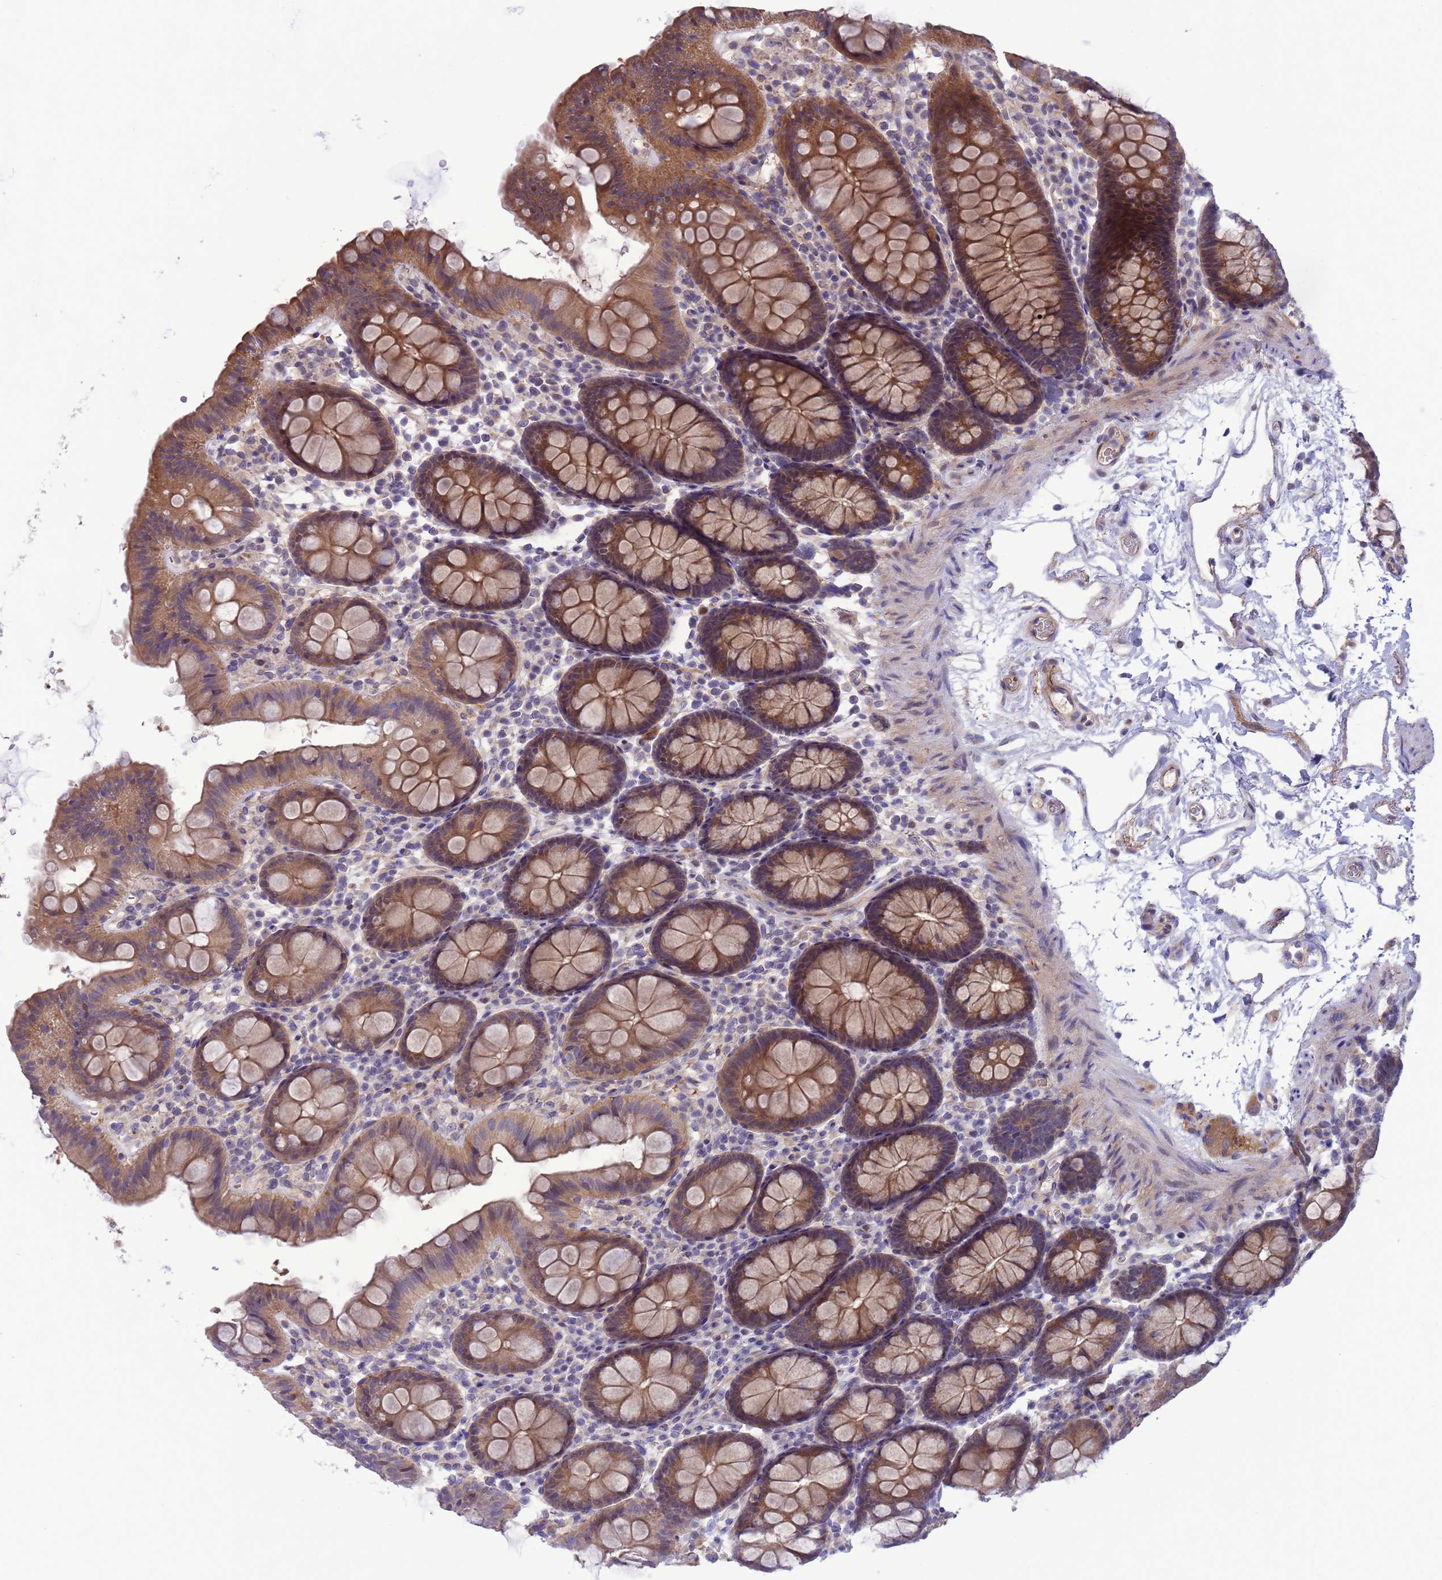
{"staining": {"intensity": "weak", "quantity": "<25%", "location": "cytoplasmic/membranous"}, "tissue": "colon", "cell_type": "Endothelial cells", "image_type": "normal", "snomed": [{"axis": "morphology", "description": "Normal tissue, NOS"}, {"axis": "topography", "description": "Colon"}], "caption": "IHC of benign colon shows no expression in endothelial cells. (DAB (3,3'-diaminobenzidine) immunohistochemistry, high magnification).", "gene": "GJA10", "patient": {"sex": "male", "age": 75}}